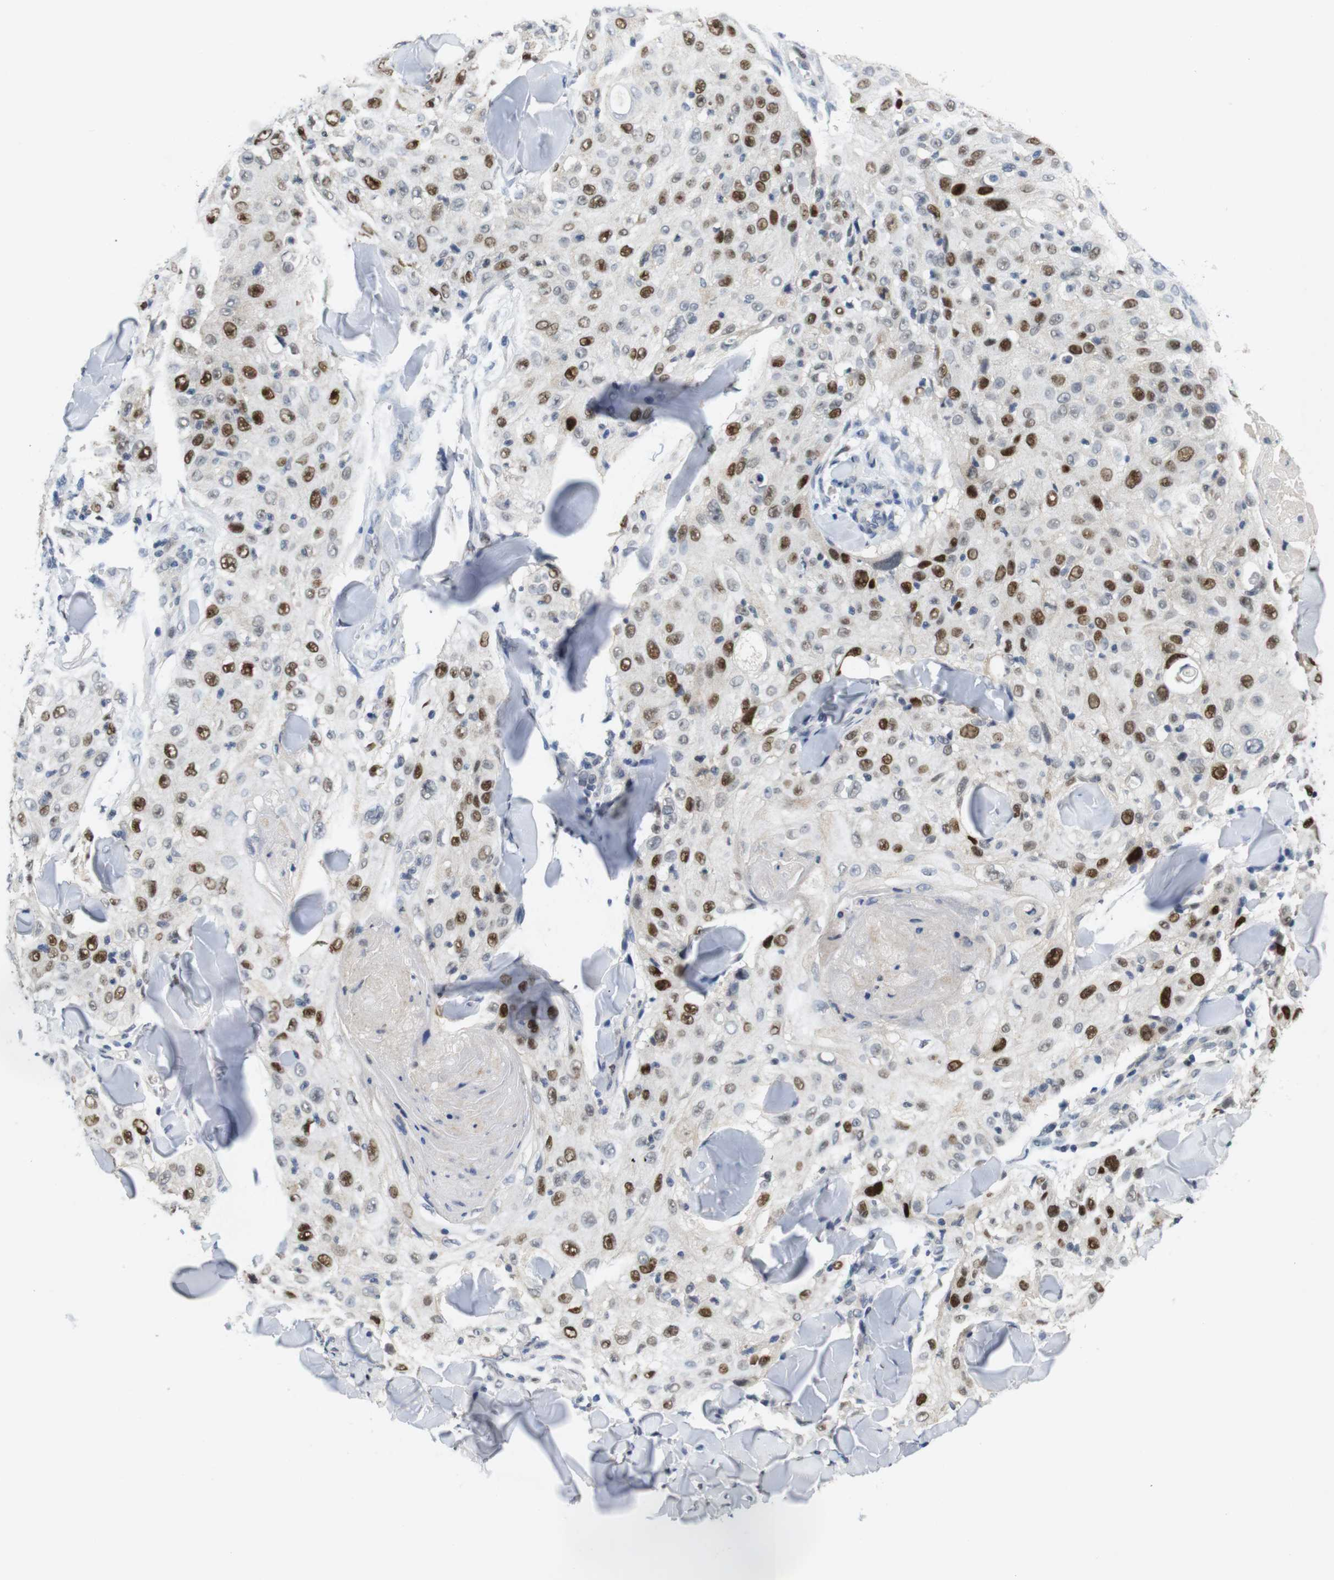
{"staining": {"intensity": "strong", "quantity": "25%-75%", "location": "nuclear"}, "tissue": "skin cancer", "cell_type": "Tumor cells", "image_type": "cancer", "snomed": [{"axis": "morphology", "description": "Squamous cell carcinoma, NOS"}, {"axis": "topography", "description": "Skin"}], "caption": "This is an image of immunohistochemistry (IHC) staining of skin squamous cell carcinoma, which shows strong positivity in the nuclear of tumor cells.", "gene": "SKP2", "patient": {"sex": "male", "age": 86}}